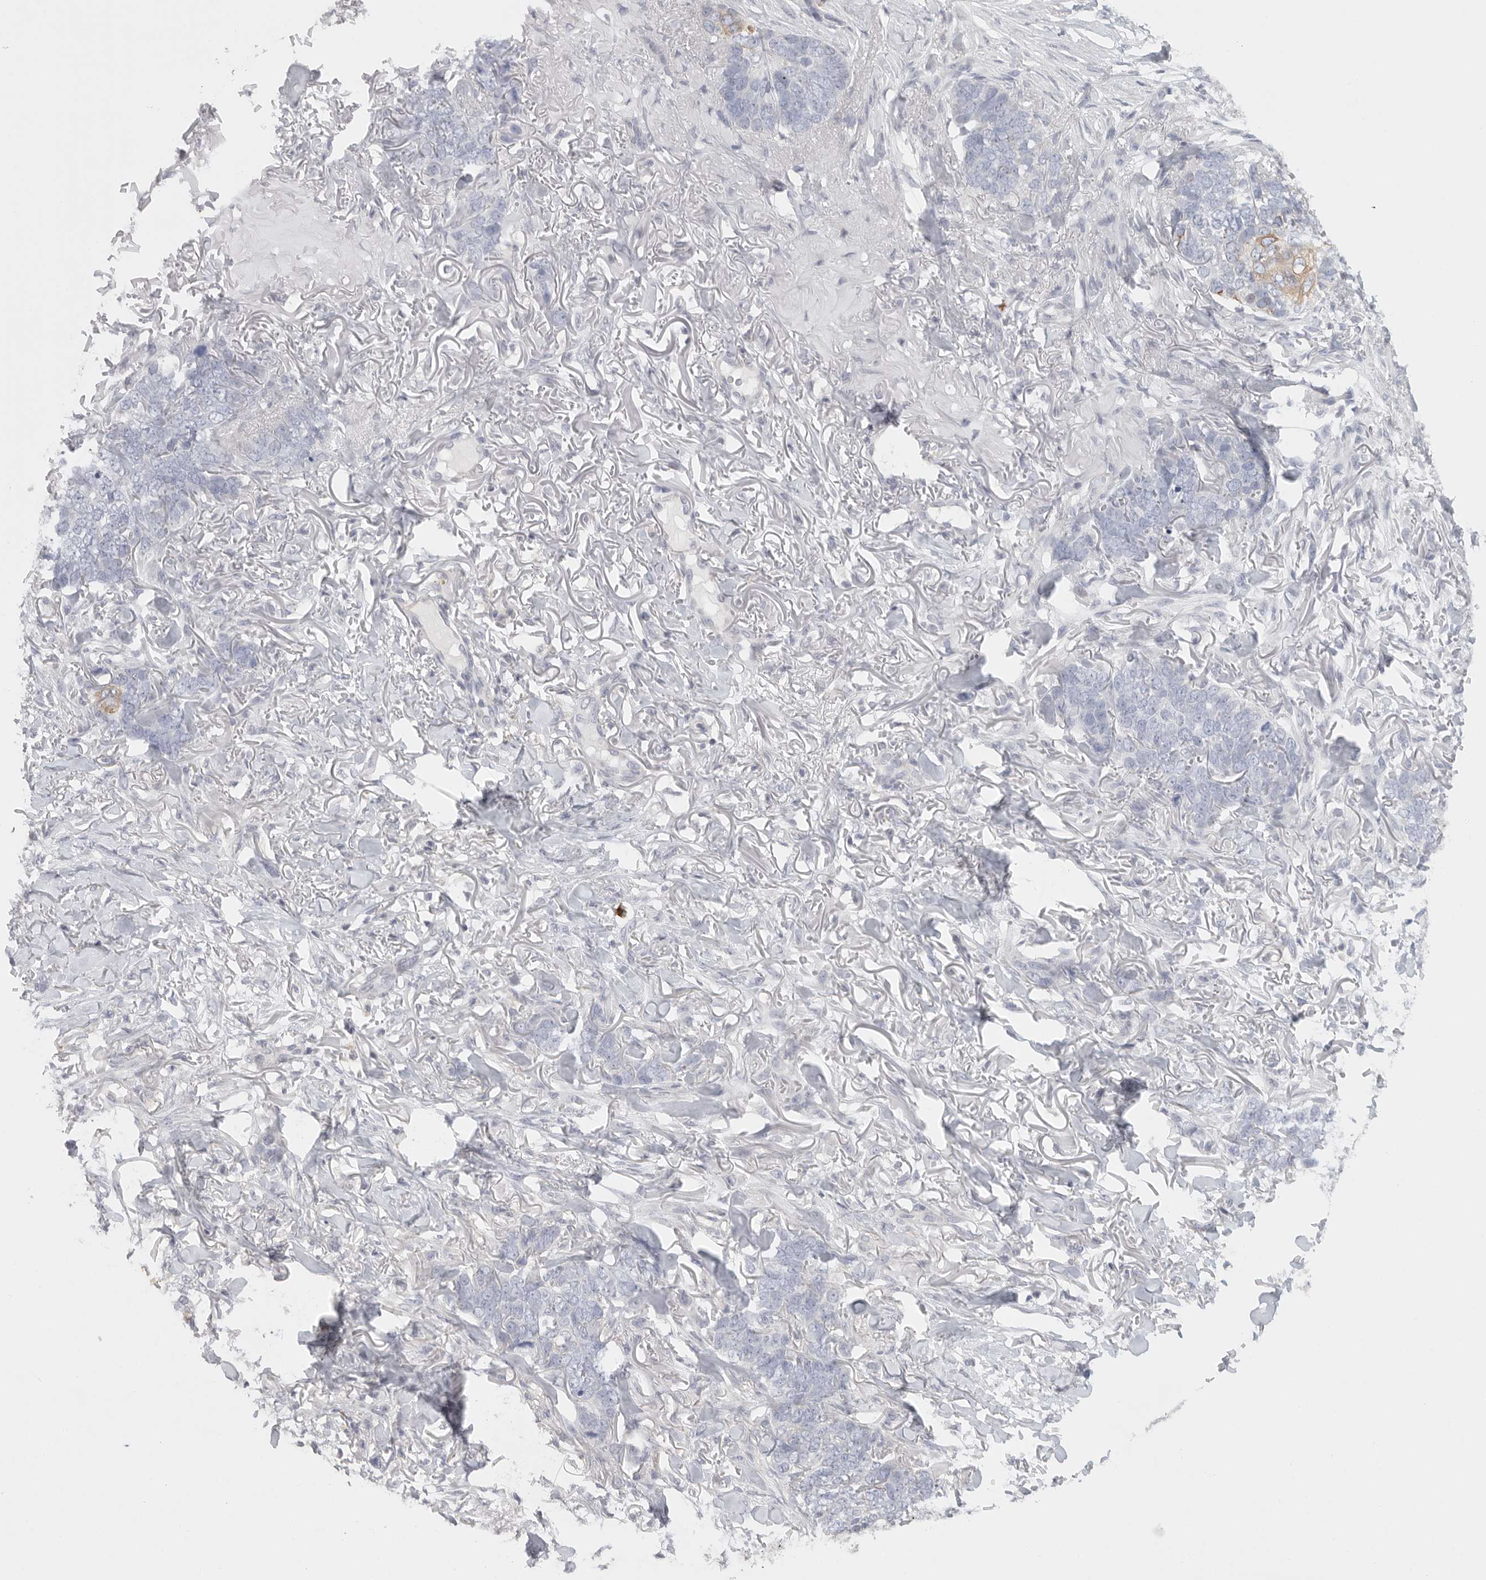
{"staining": {"intensity": "negative", "quantity": "none", "location": "none"}, "tissue": "skin cancer", "cell_type": "Tumor cells", "image_type": "cancer", "snomed": [{"axis": "morphology", "description": "Normal tissue, NOS"}, {"axis": "morphology", "description": "Basal cell carcinoma"}, {"axis": "topography", "description": "Skin"}], "caption": "There is no significant expression in tumor cells of skin basal cell carcinoma.", "gene": "TMEM69", "patient": {"sex": "male", "age": 77}}